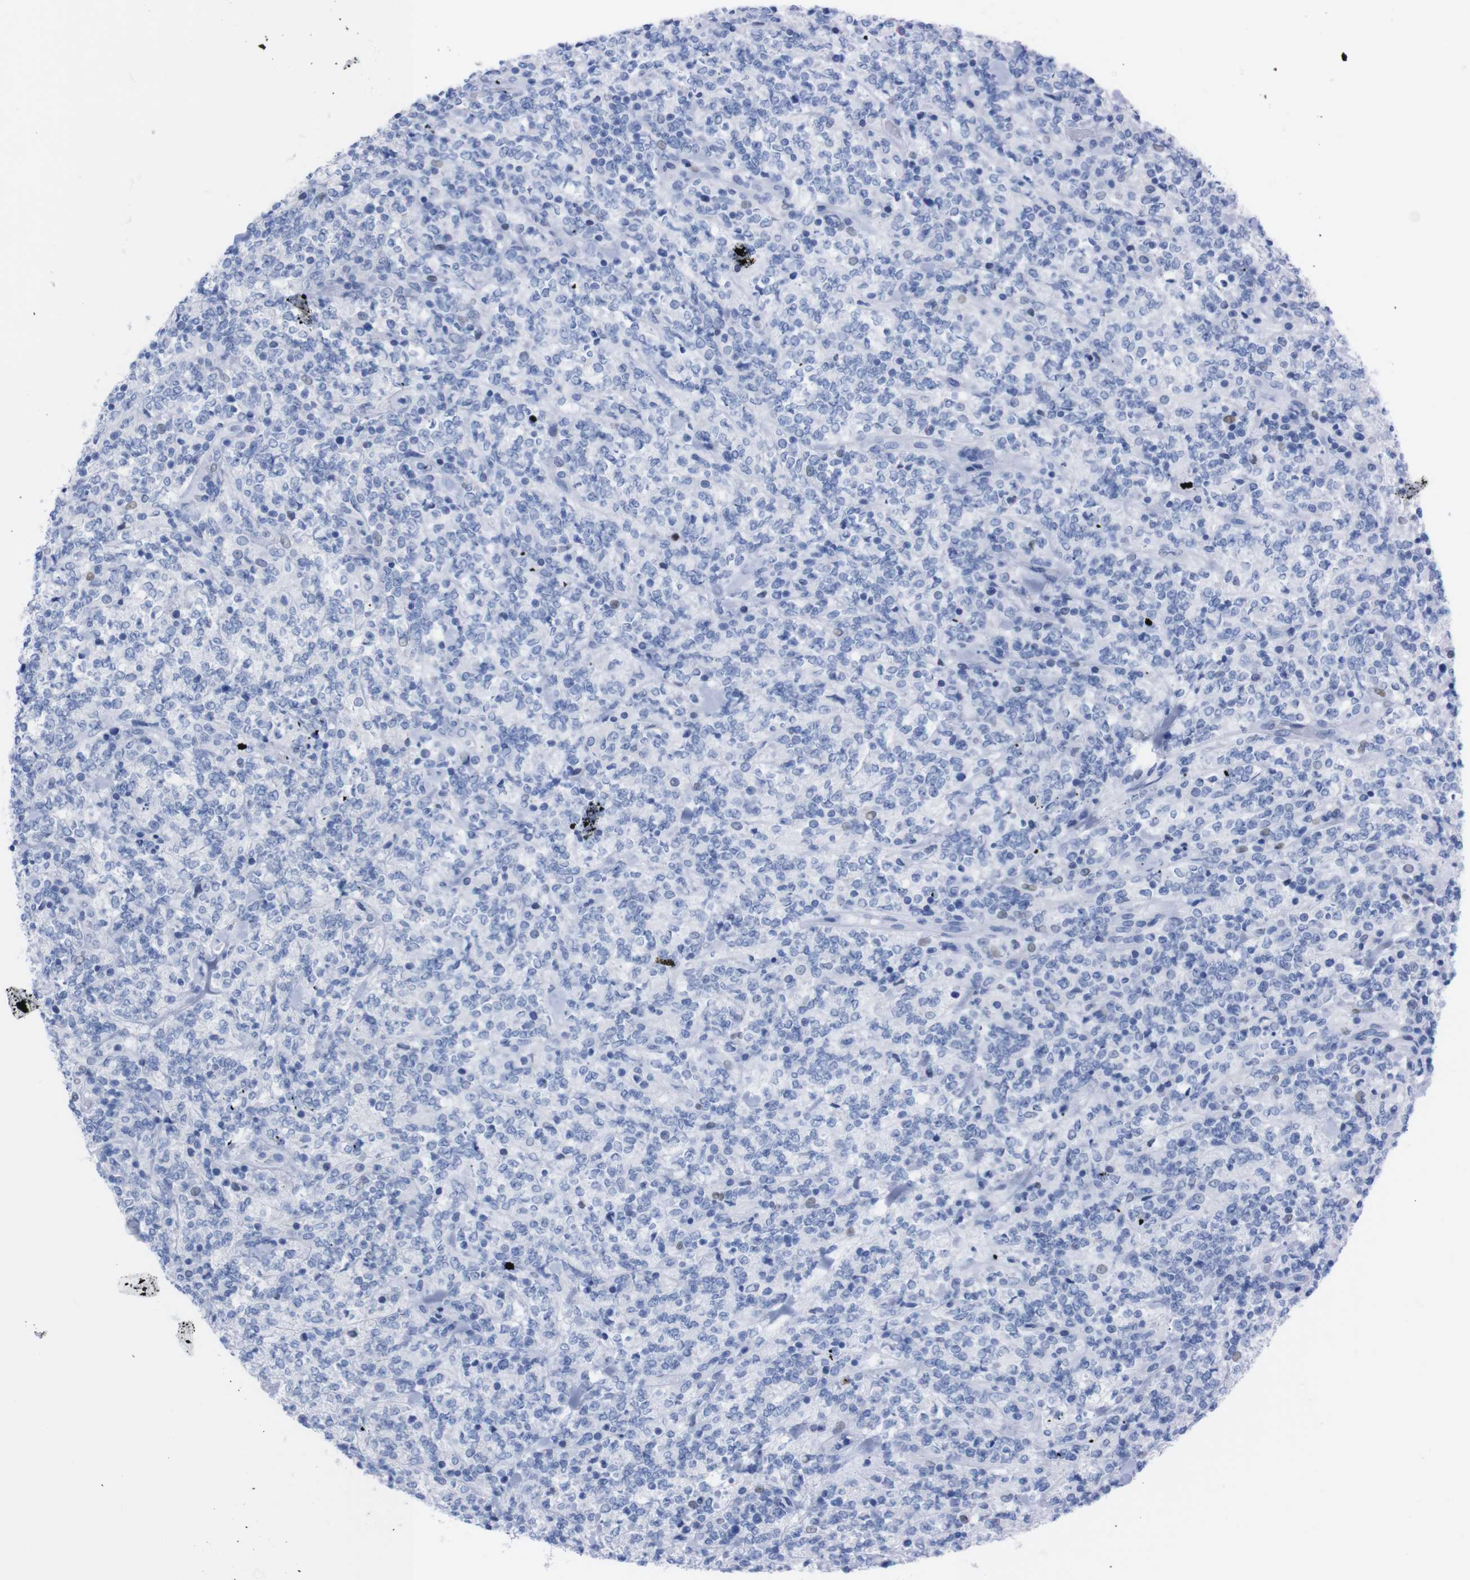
{"staining": {"intensity": "negative", "quantity": "none", "location": "none"}, "tissue": "lymphoma", "cell_type": "Tumor cells", "image_type": "cancer", "snomed": [{"axis": "morphology", "description": "Malignant lymphoma, non-Hodgkin's type, High grade"}, {"axis": "topography", "description": "Soft tissue"}], "caption": "Tumor cells show no significant protein expression in lymphoma.", "gene": "P2RY12", "patient": {"sex": "male", "age": 18}}